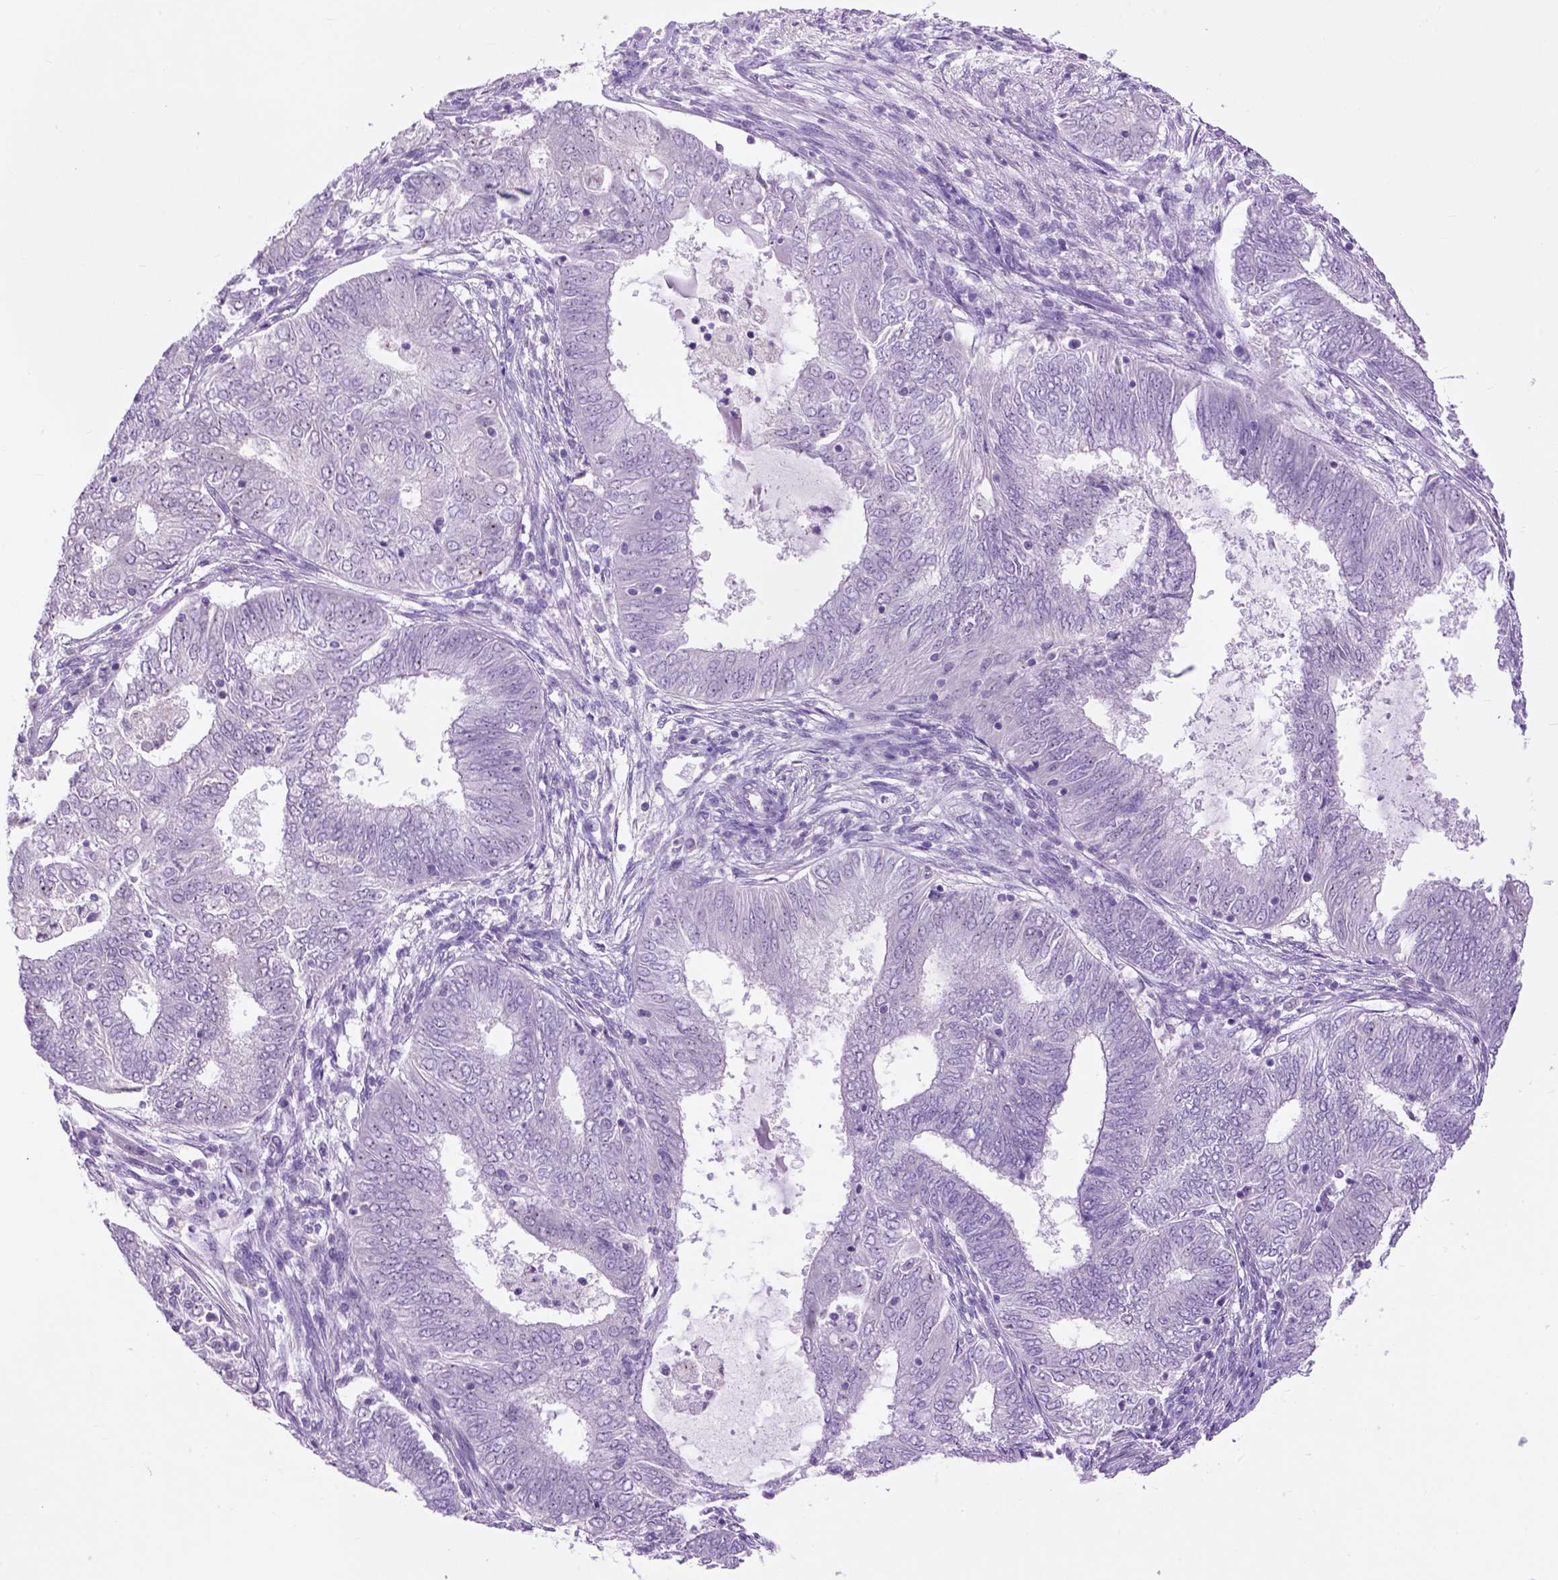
{"staining": {"intensity": "negative", "quantity": "none", "location": "none"}, "tissue": "endometrial cancer", "cell_type": "Tumor cells", "image_type": "cancer", "snomed": [{"axis": "morphology", "description": "Adenocarcinoma, NOS"}, {"axis": "topography", "description": "Endometrium"}], "caption": "Adenocarcinoma (endometrial) stained for a protein using immunohistochemistry reveals no expression tumor cells.", "gene": "UTP4", "patient": {"sex": "female", "age": 62}}